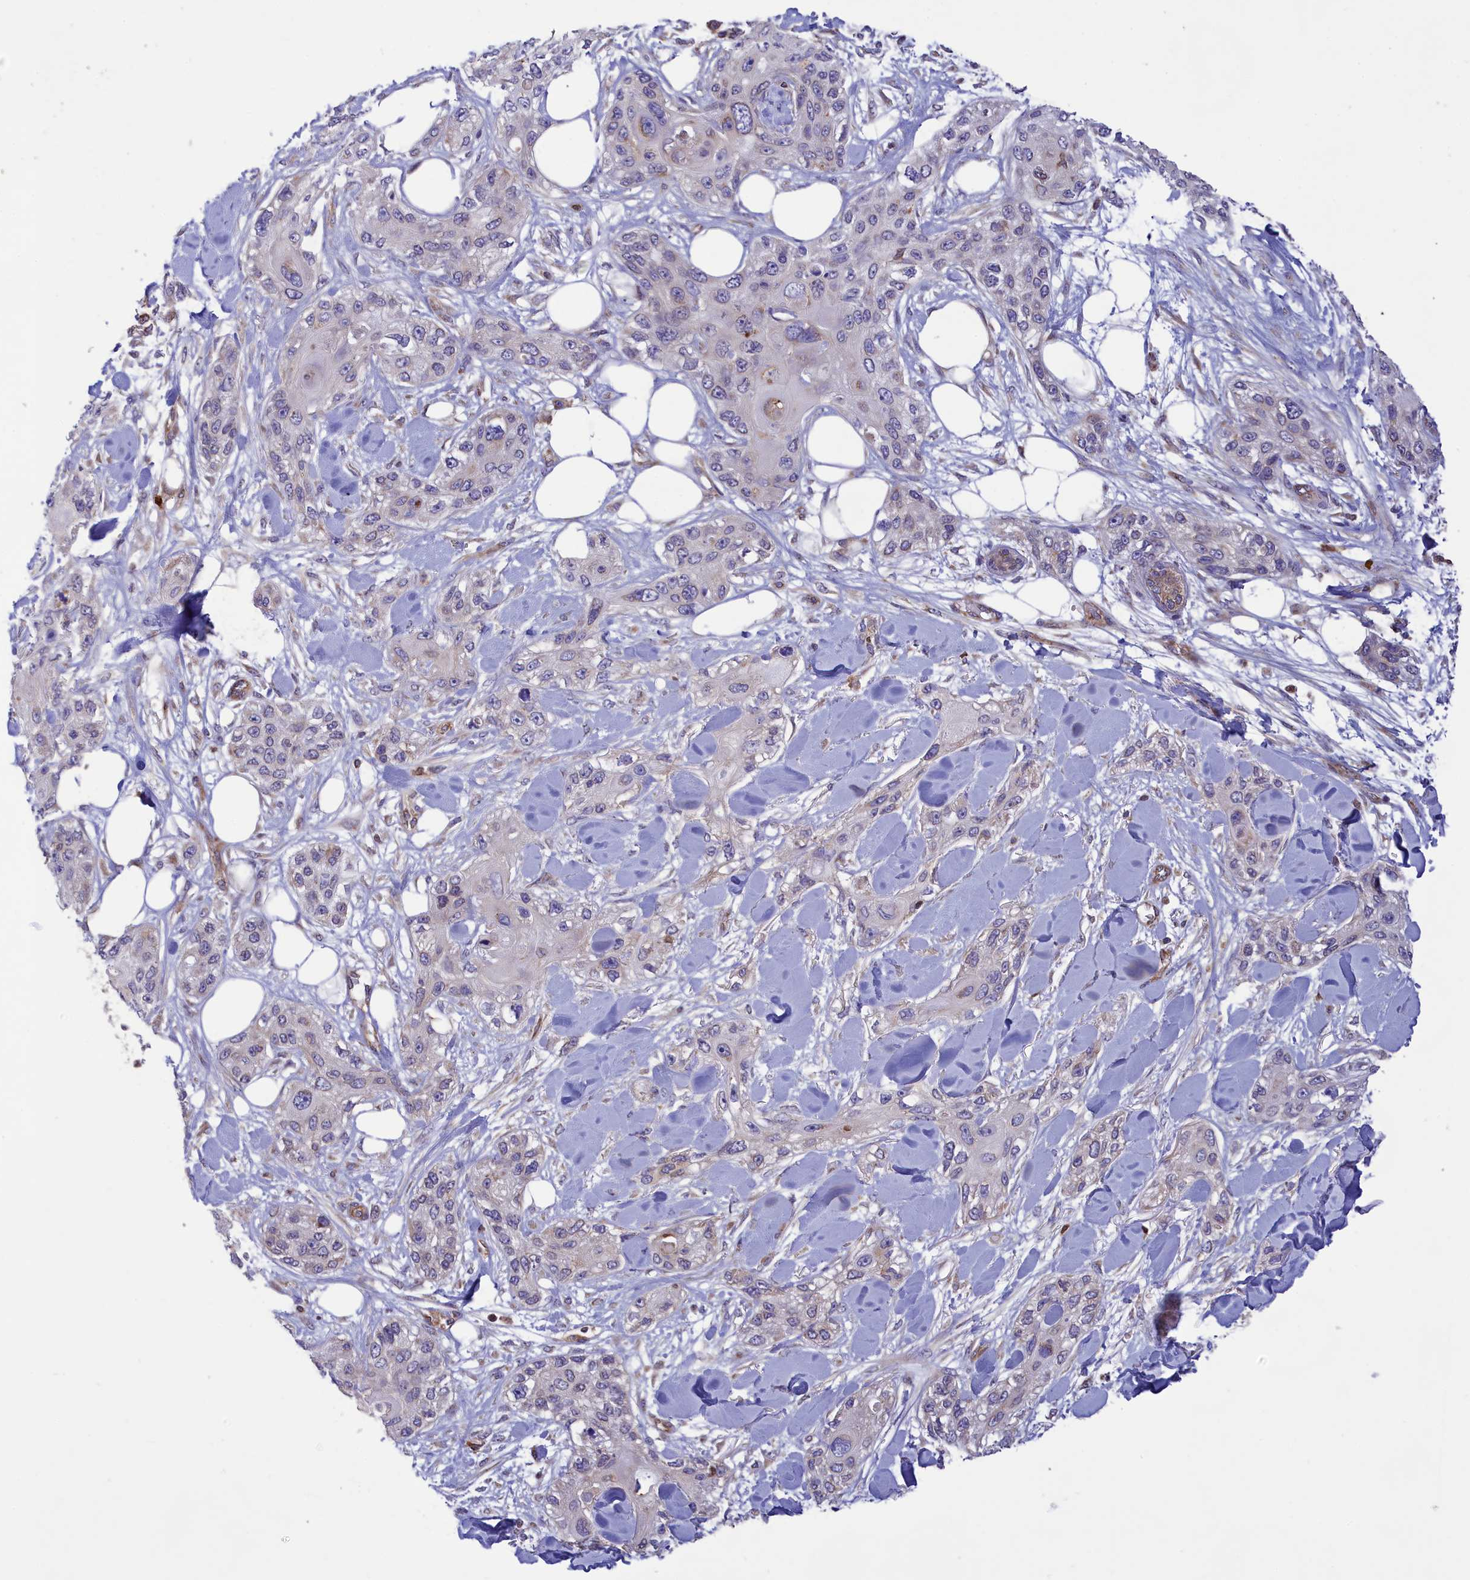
{"staining": {"intensity": "negative", "quantity": "none", "location": "none"}, "tissue": "skin cancer", "cell_type": "Tumor cells", "image_type": "cancer", "snomed": [{"axis": "morphology", "description": "Normal tissue, NOS"}, {"axis": "morphology", "description": "Squamous cell carcinoma, NOS"}, {"axis": "topography", "description": "Skin"}], "caption": "Skin cancer (squamous cell carcinoma) stained for a protein using immunohistochemistry (IHC) displays no positivity tumor cells.", "gene": "PKHD1L1", "patient": {"sex": "male", "age": 72}}